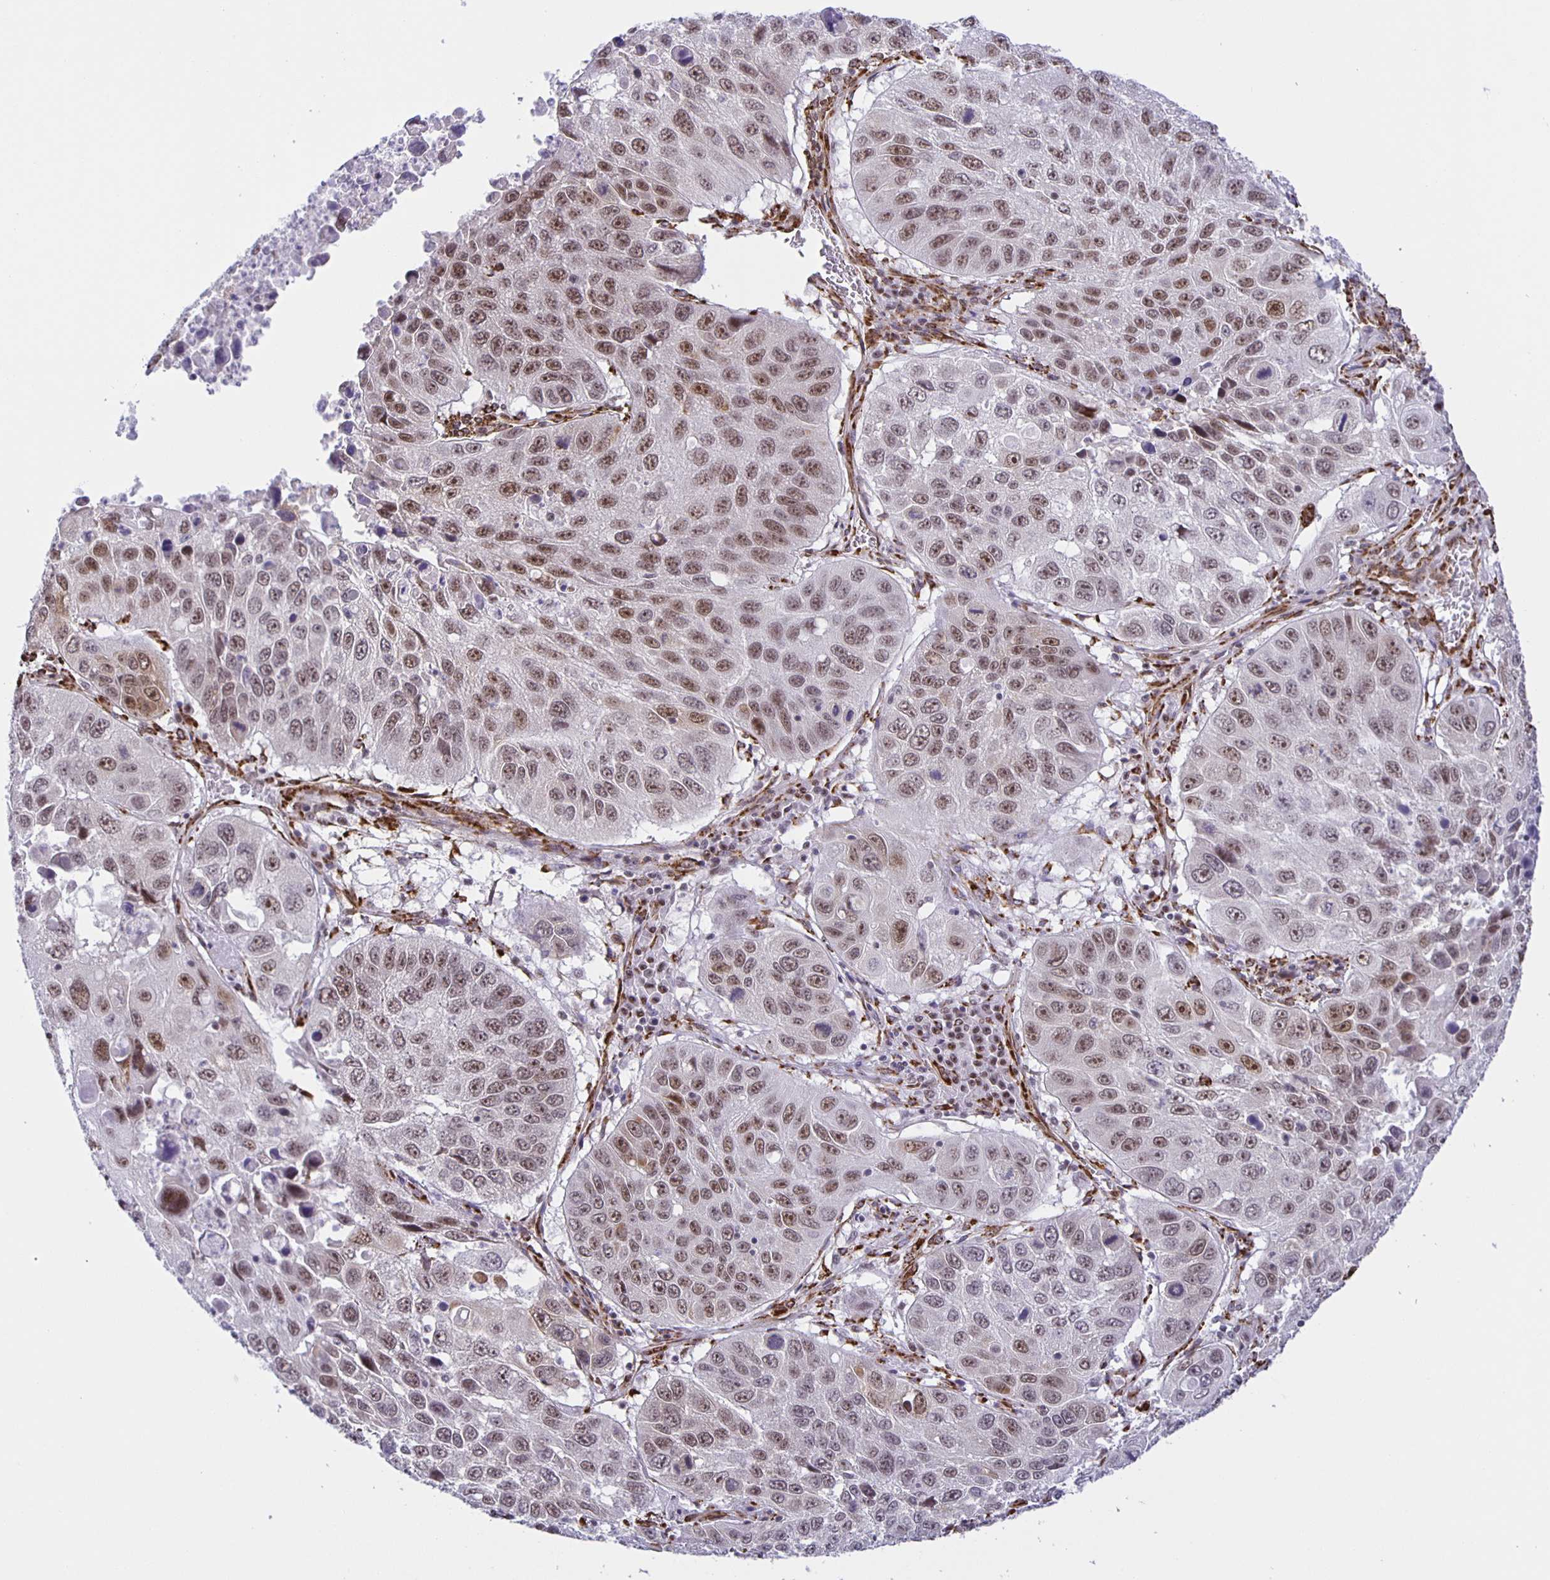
{"staining": {"intensity": "moderate", "quantity": ">75%", "location": "nuclear"}, "tissue": "lung cancer", "cell_type": "Tumor cells", "image_type": "cancer", "snomed": [{"axis": "morphology", "description": "Squamous cell carcinoma, NOS"}, {"axis": "topography", "description": "Lung"}], "caption": "Protein staining by immunohistochemistry exhibits moderate nuclear staining in about >75% of tumor cells in lung cancer (squamous cell carcinoma).", "gene": "ZRANB2", "patient": {"sex": "female", "age": 61}}